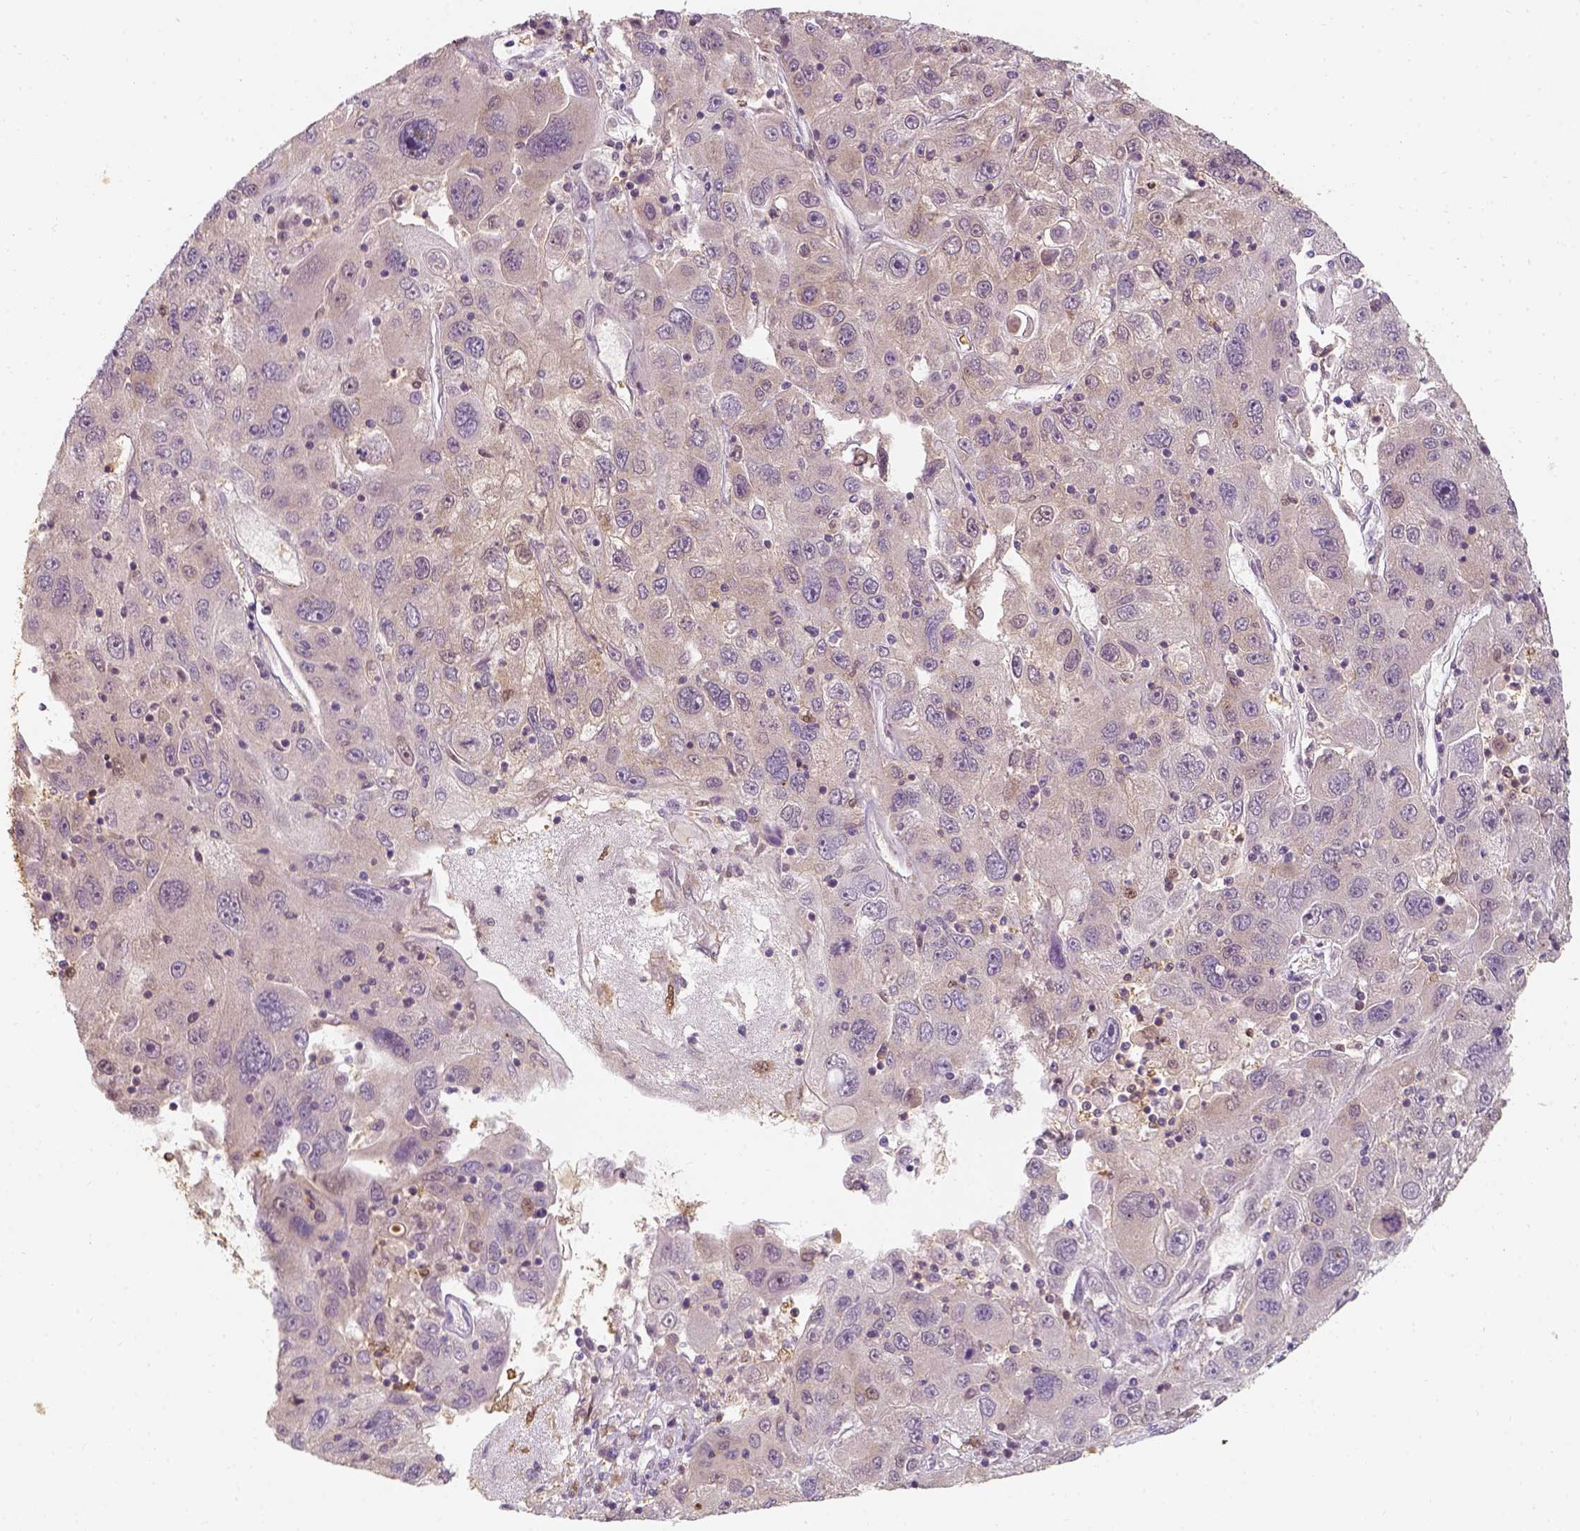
{"staining": {"intensity": "weak", "quantity": "<25%", "location": "cytoplasmic/membranous"}, "tissue": "stomach cancer", "cell_type": "Tumor cells", "image_type": "cancer", "snomed": [{"axis": "morphology", "description": "Adenocarcinoma, NOS"}, {"axis": "topography", "description": "Stomach"}], "caption": "Immunohistochemical staining of adenocarcinoma (stomach) displays no significant staining in tumor cells.", "gene": "SQSTM1", "patient": {"sex": "male", "age": 56}}